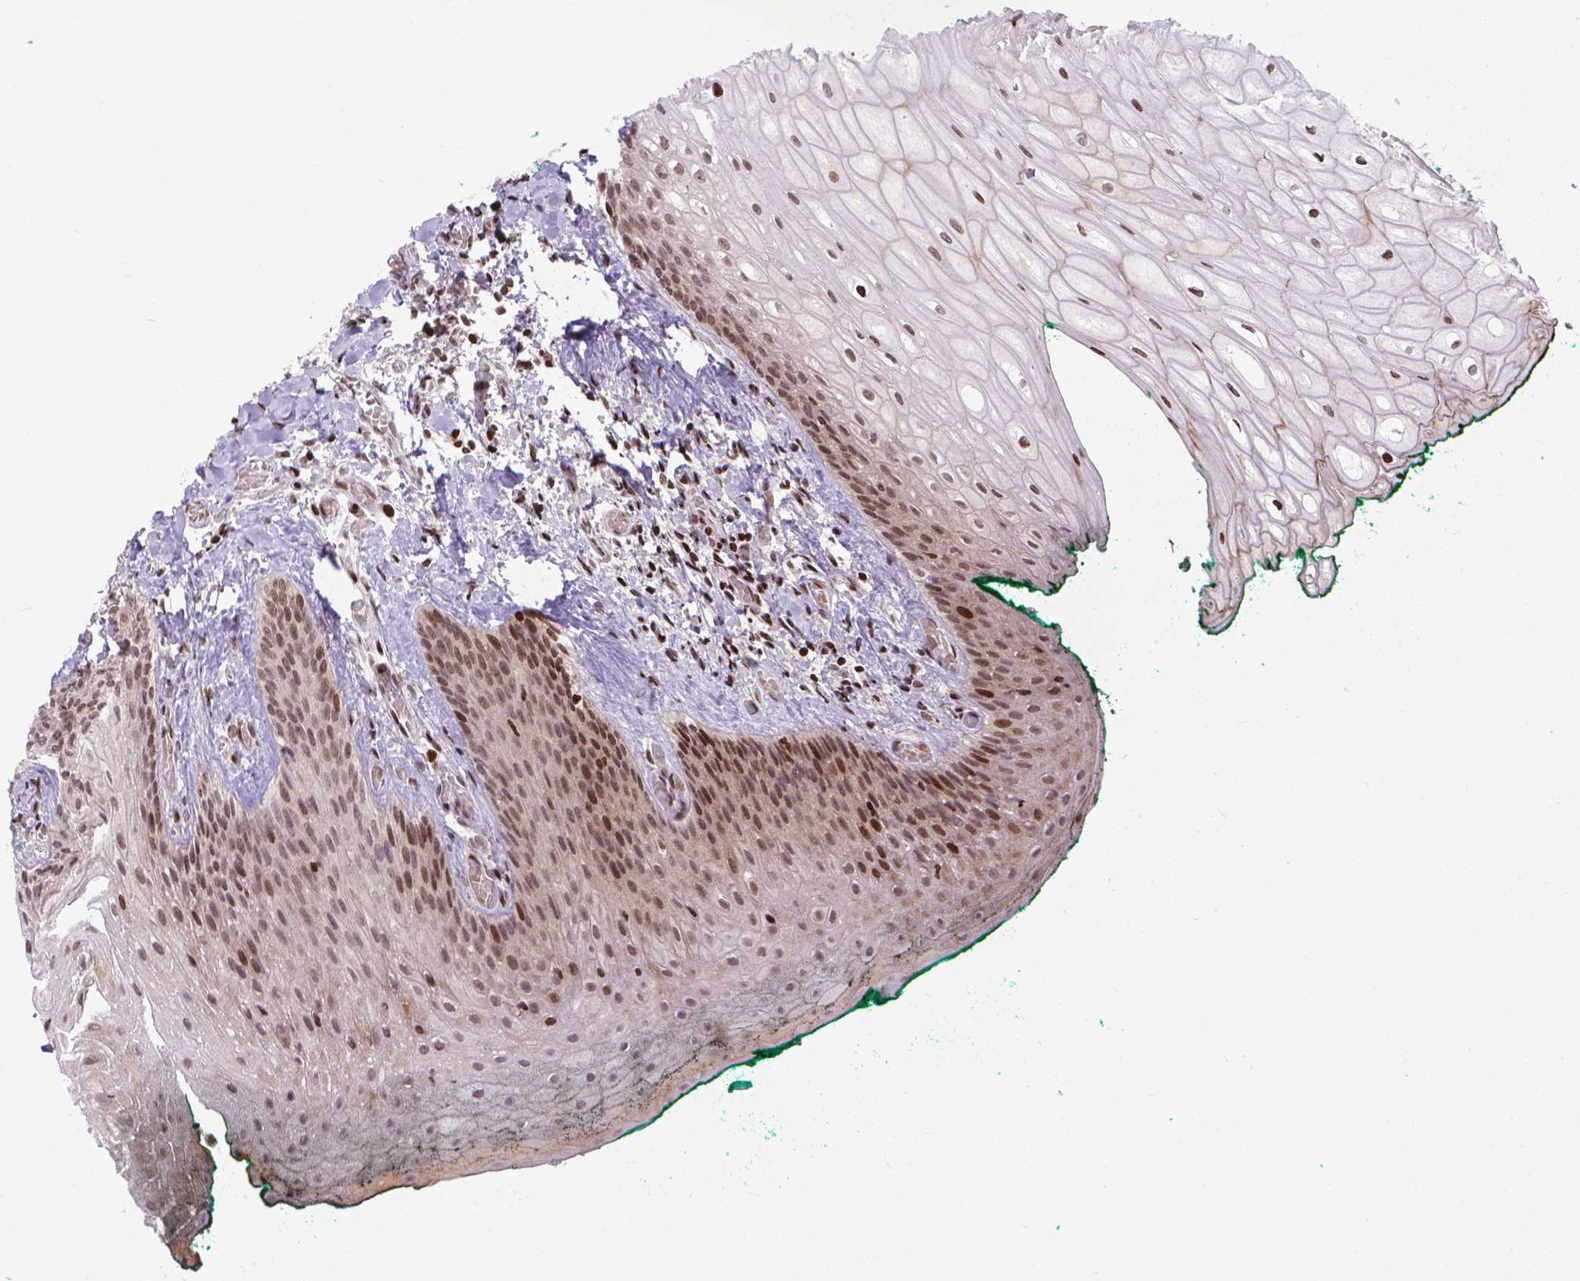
{"staining": {"intensity": "moderate", "quantity": ">75%", "location": "nuclear"}, "tissue": "oral mucosa", "cell_type": "Squamous epithelial cells", "image_type": "normal", "snomed": [{"axis": "morphology", "description": "Normal tissue, NOS"}, {"axis": "topography", "description": "Oral tissue"}, {"axis": "topography", "description": "Head-Neck"}], "caption": "A medium amount of moderate nuclear expression is present in about >75% of squamous epithelial cells in normal oral mucosa. (Stains: DAB (3,3'-diaminobenzidine) in brown, nuclei in blue, Microscopy: brightfield microscopy at high magnification).", "gene": "AMER1", "patient": {"sex": "female", "age": 68}}